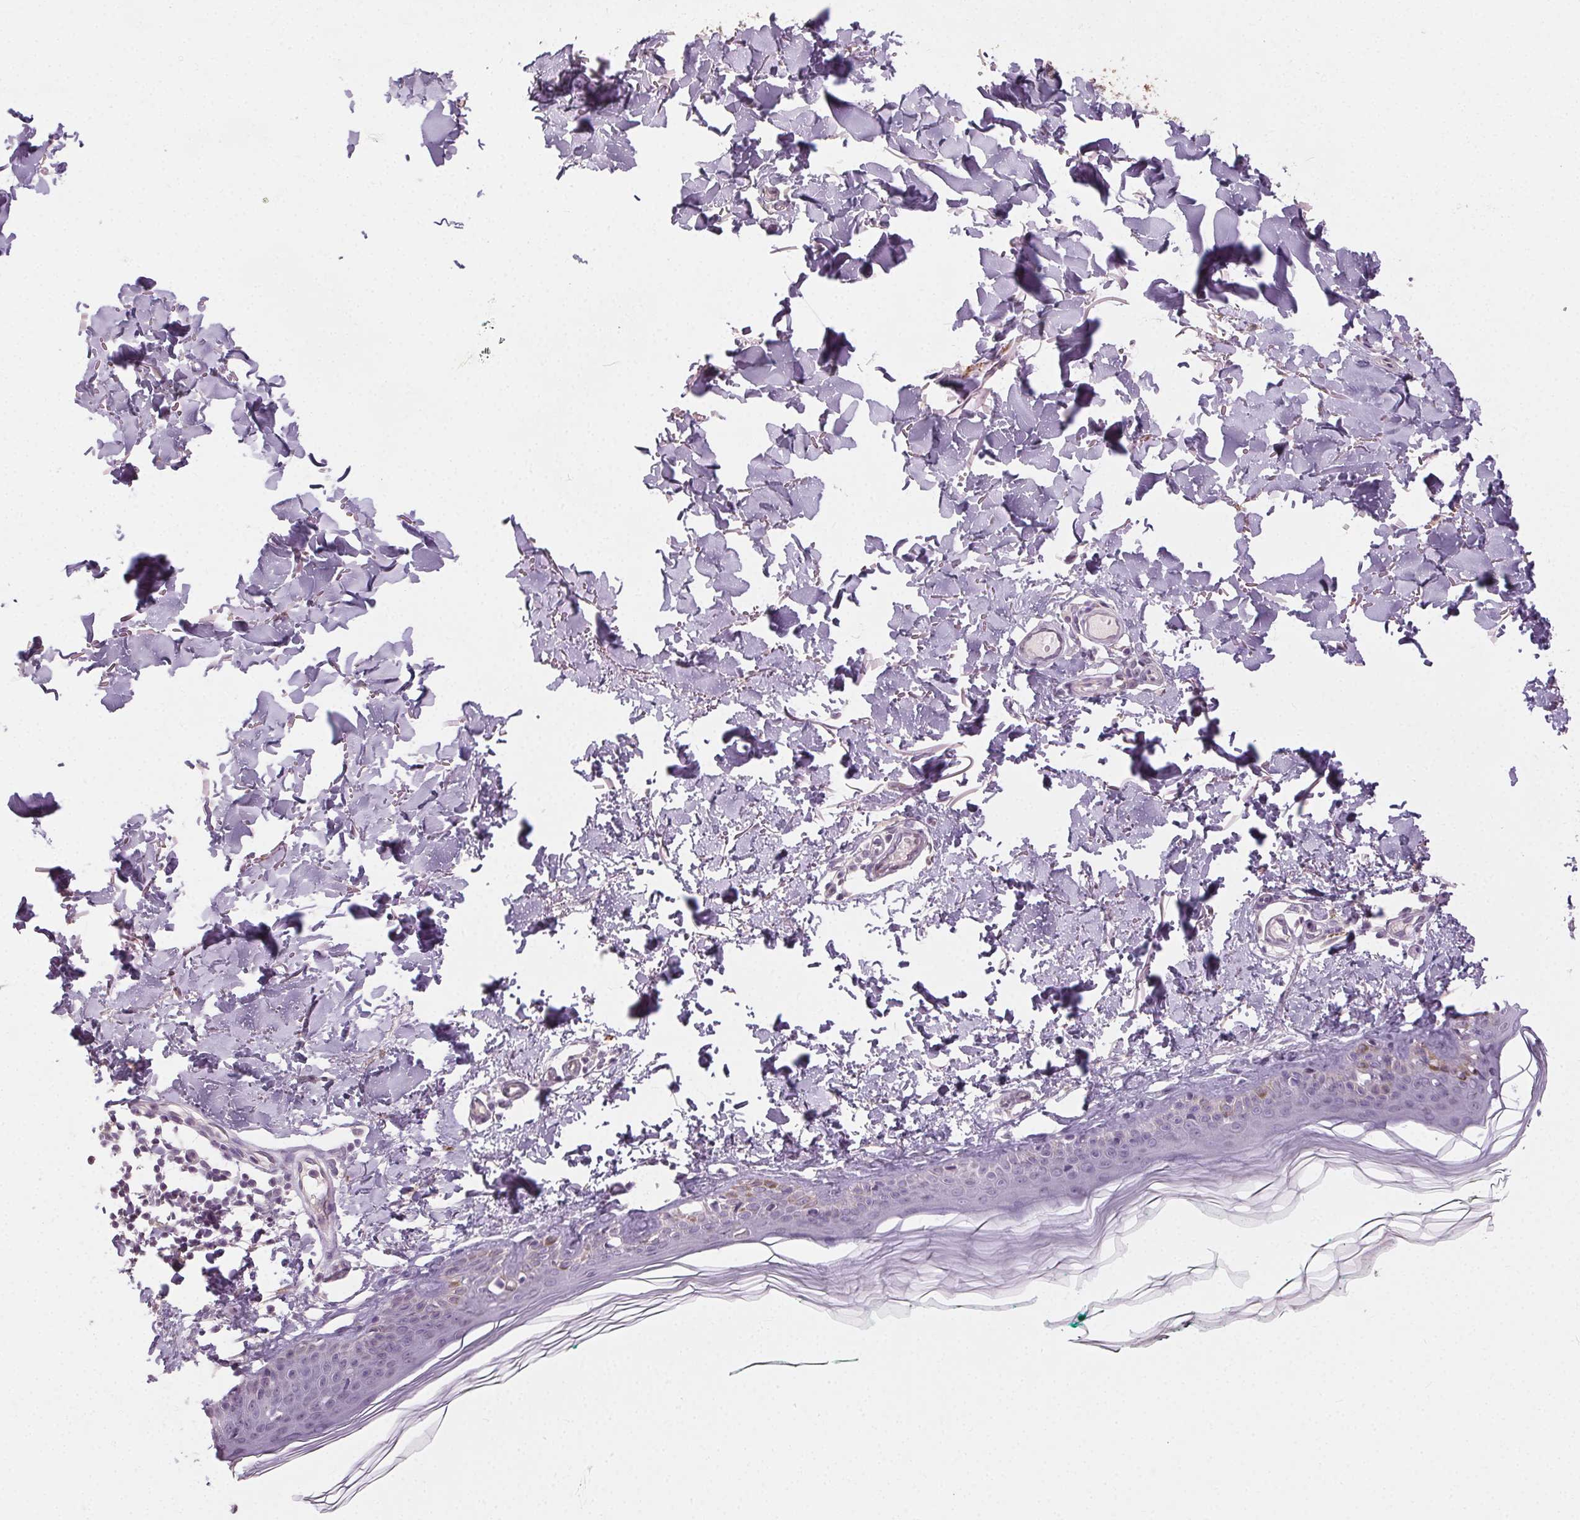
{"staining": {"intensity": "negative", "quantity": "none", "location": "none"}, "tissue": "skin", "cell_type": "Fibroblasts", "image_type": "normal", "snomed": [{"axis": "morphology", "description": "Normal tissue, NOS"}, {"axis": "topography", "description": "Skin"}, {"axis": "topography", "description": "Peripheral nerve tissue"}], "caption": "There is no significant positivity in fibroblasts of skin. (Immunohistochemistry, brightfield microscopy, high magnification).", "gene": "CLTRN", "patient": {"sex": "female", "age": 45}}